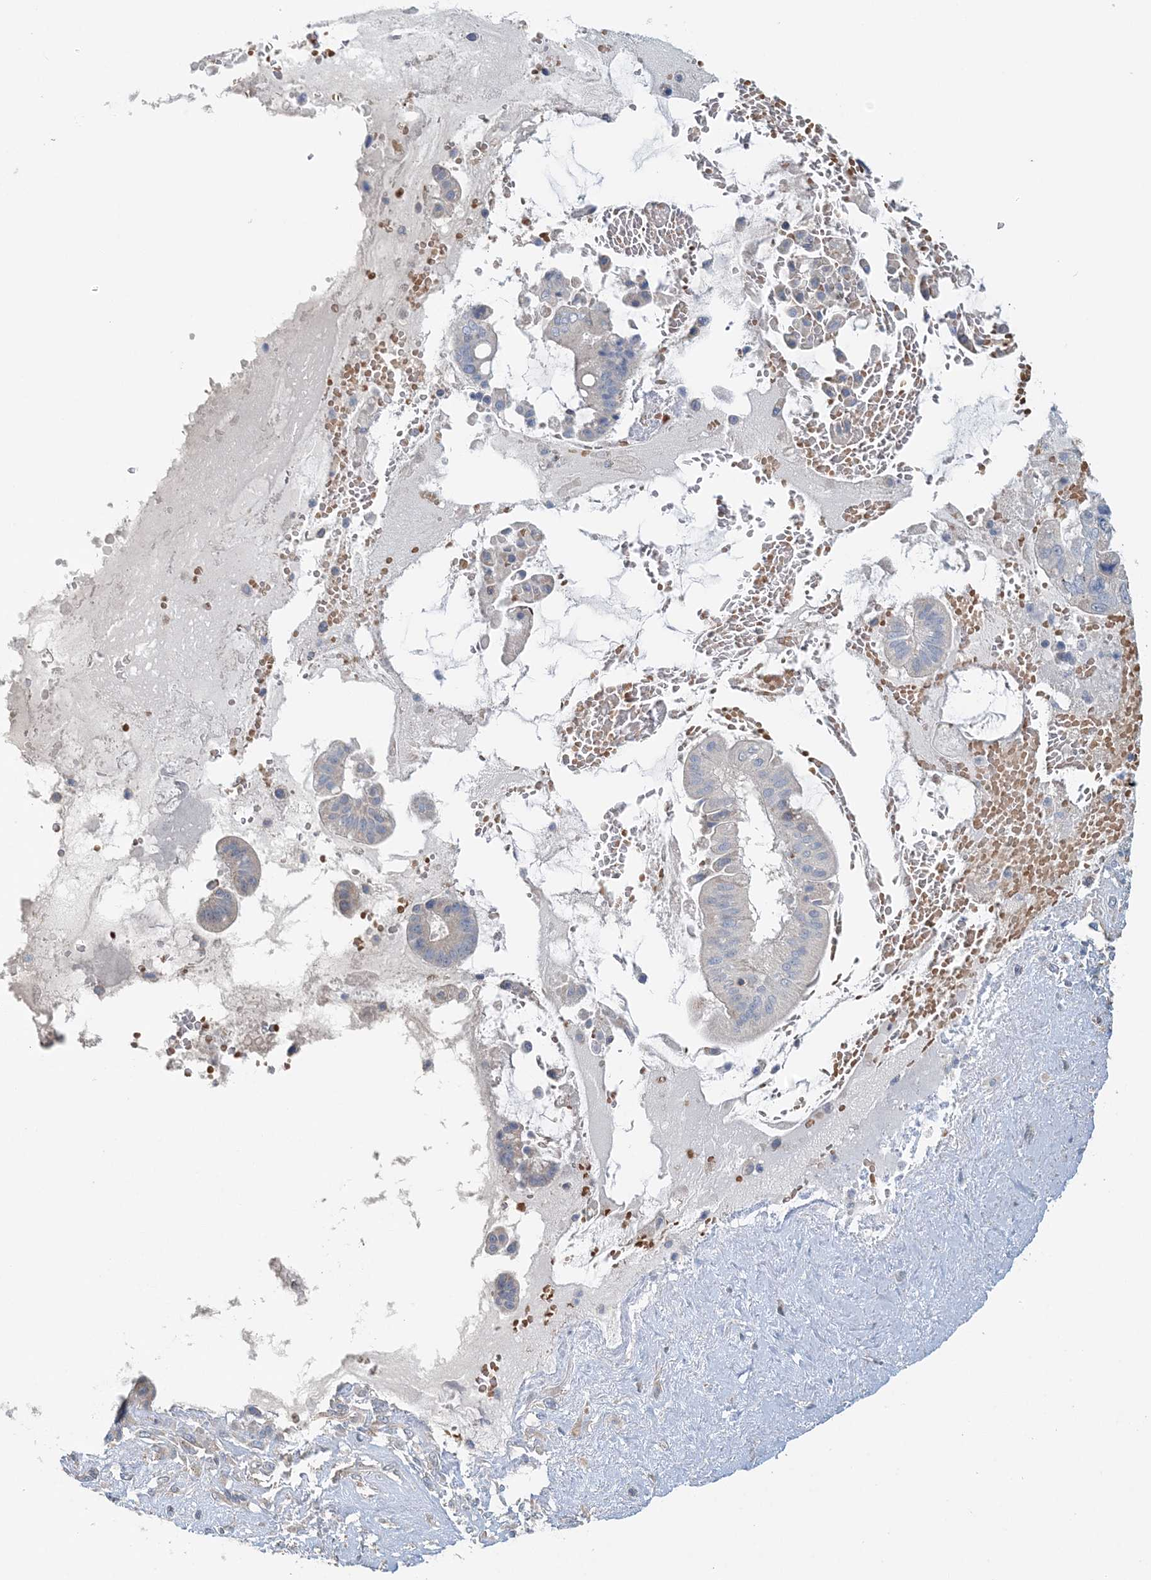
{"staining": {"intensity": "negative", "quantity": "none", "location": "none"}, "tissue": "pancreatic cancer", "cell_type": "Tumor cells", "image_type": "cancer", "snomed": [{"axis": "morphology", "description": "Inflammation, NOS"}, {"axis": "morphology", "description": "Adenocarcinoma, NOS"}, {"axis": "topography", "description": "Pancreas"}], "caption": "Tumor cells show no significant positivity in pancreatic cancer (adenocarcinoma). Brightfield microscopy of immunohistochemistry stained with DAB (brown) and hematoxylin (blue), captured at high magnification.", "gene": "TTI1", "patient": {"sex": "female", "age": 56}}